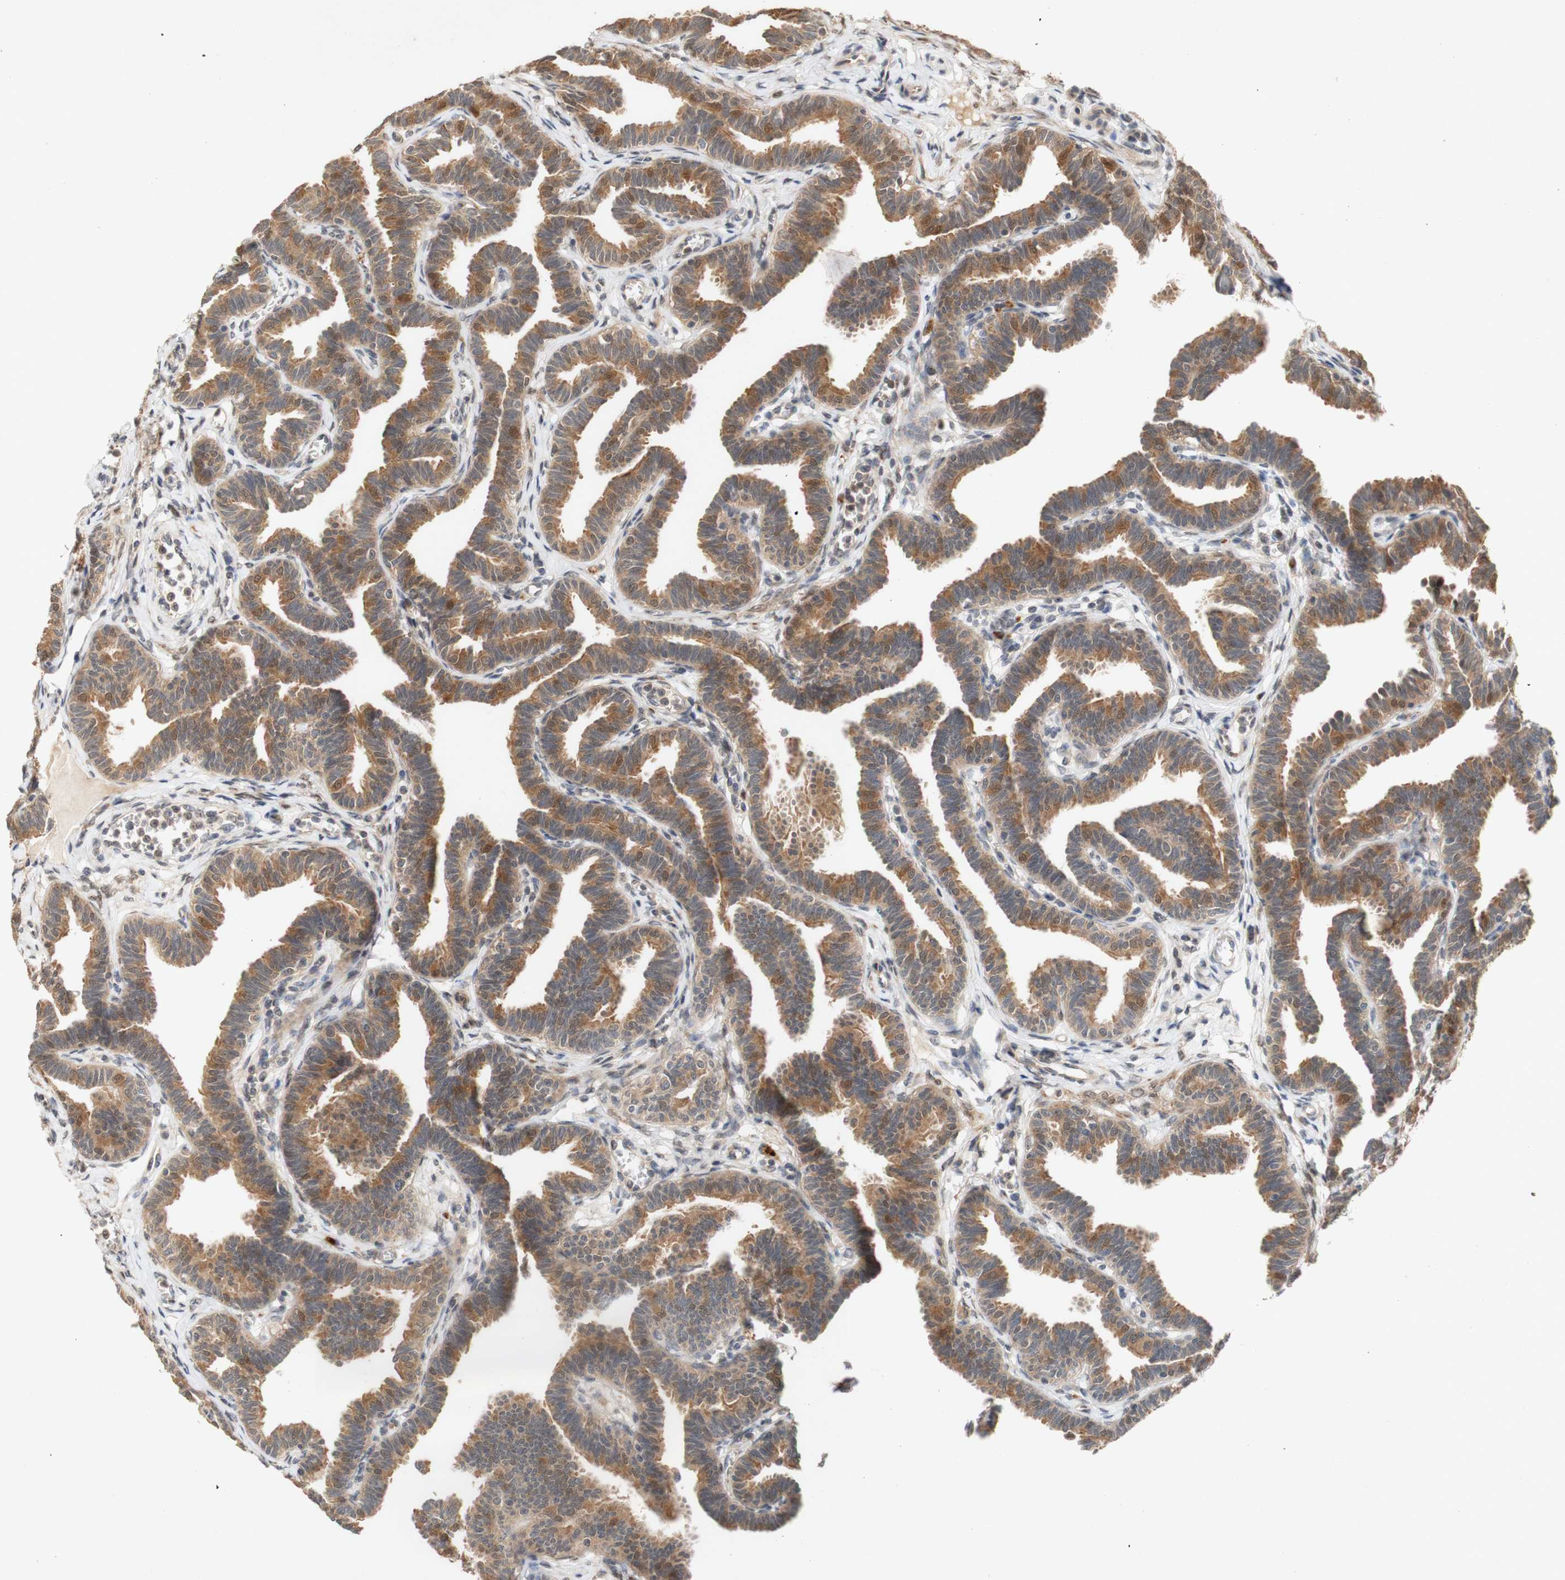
{"staining": {"intensity": "moderate", "quantity": ">75%", "location": "cytoplasmic/membranous,nuclear"}, "tissue": "fallopian tube", "cell_type": "Glandular cells", "image_type": "normal", "snomed": [{"axis": "morphology", "description": "Normal tissue, NOS"}, {"axis": "topography", "description": "Fallopian tube"}, {"axis": "topography", "description": "Ovary"}], "caption": "The micrograph displays staining of benign fallopian tube, revealing moderate cytoplasmic/membranous,nuclear protein positivity (brown color) within glandular cells.", "gene": "PIN1", "patient": {"sex": "female", "age": 23}}